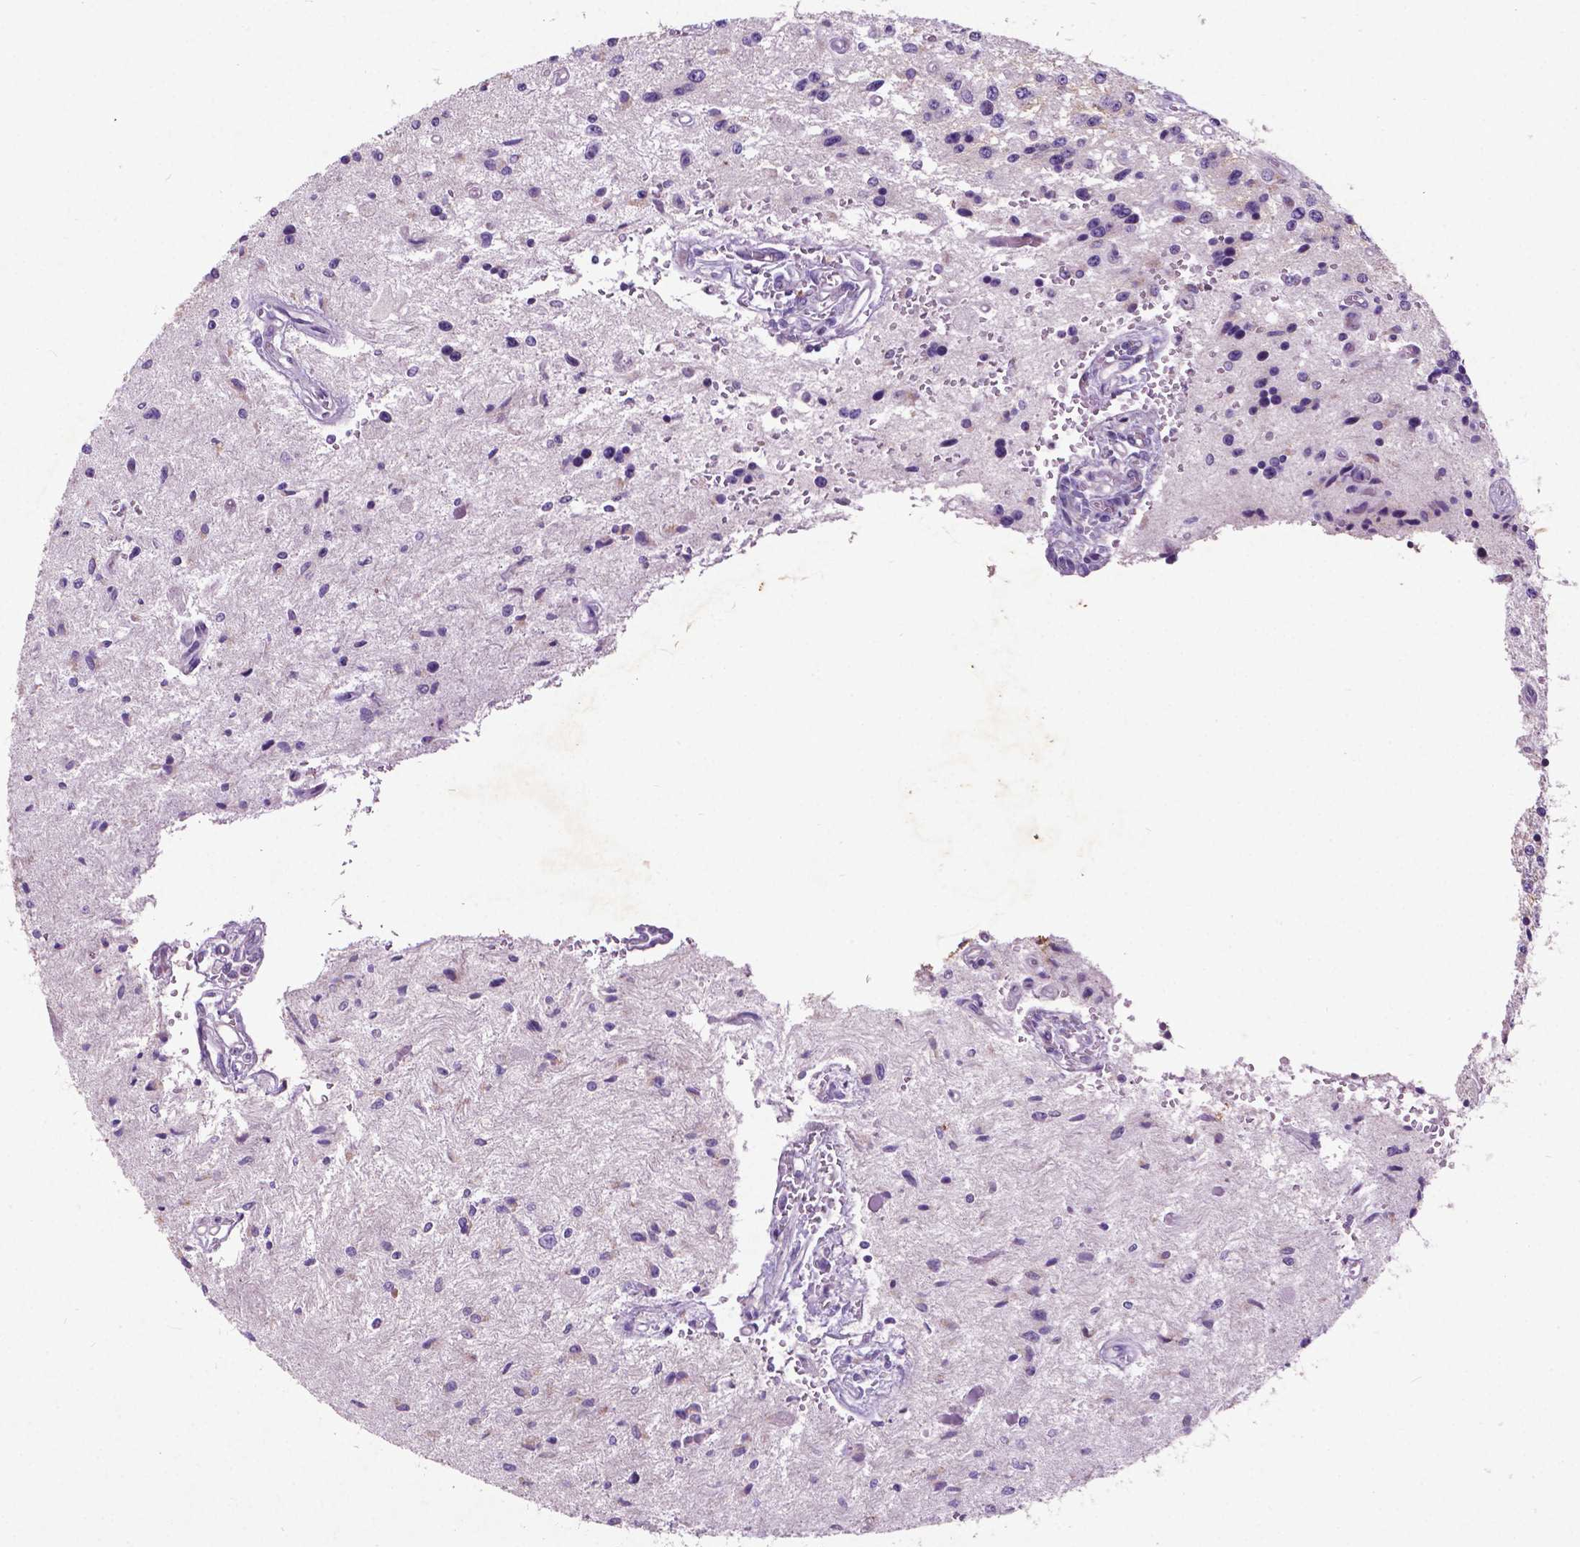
{"staining": {"intensity": "negative", "quantity": "none", "location": "none"}, "tissue": "glioma", "cell_type": "Tumor cells", "image_type": "cancer", "snomed": [{"axis": "morphology", "description": "Glioma, malignant, Low grade"}, {"axis": "topography", "description": "Cerebellum"}], "caption": "This photomicrograph is of malignant glioma (low-grade) stained with IHC to label a protein in brown with the nuclei are counter-stained blue. There is no expression in tumor cells. The staining is performed using DAB (3,3'-diaminobenzidine) brown chromogen with nuclei counter-stained in using hematoxylin.", "gene": "ATG4D", "patient": {"sex": "female", "age": 14}}